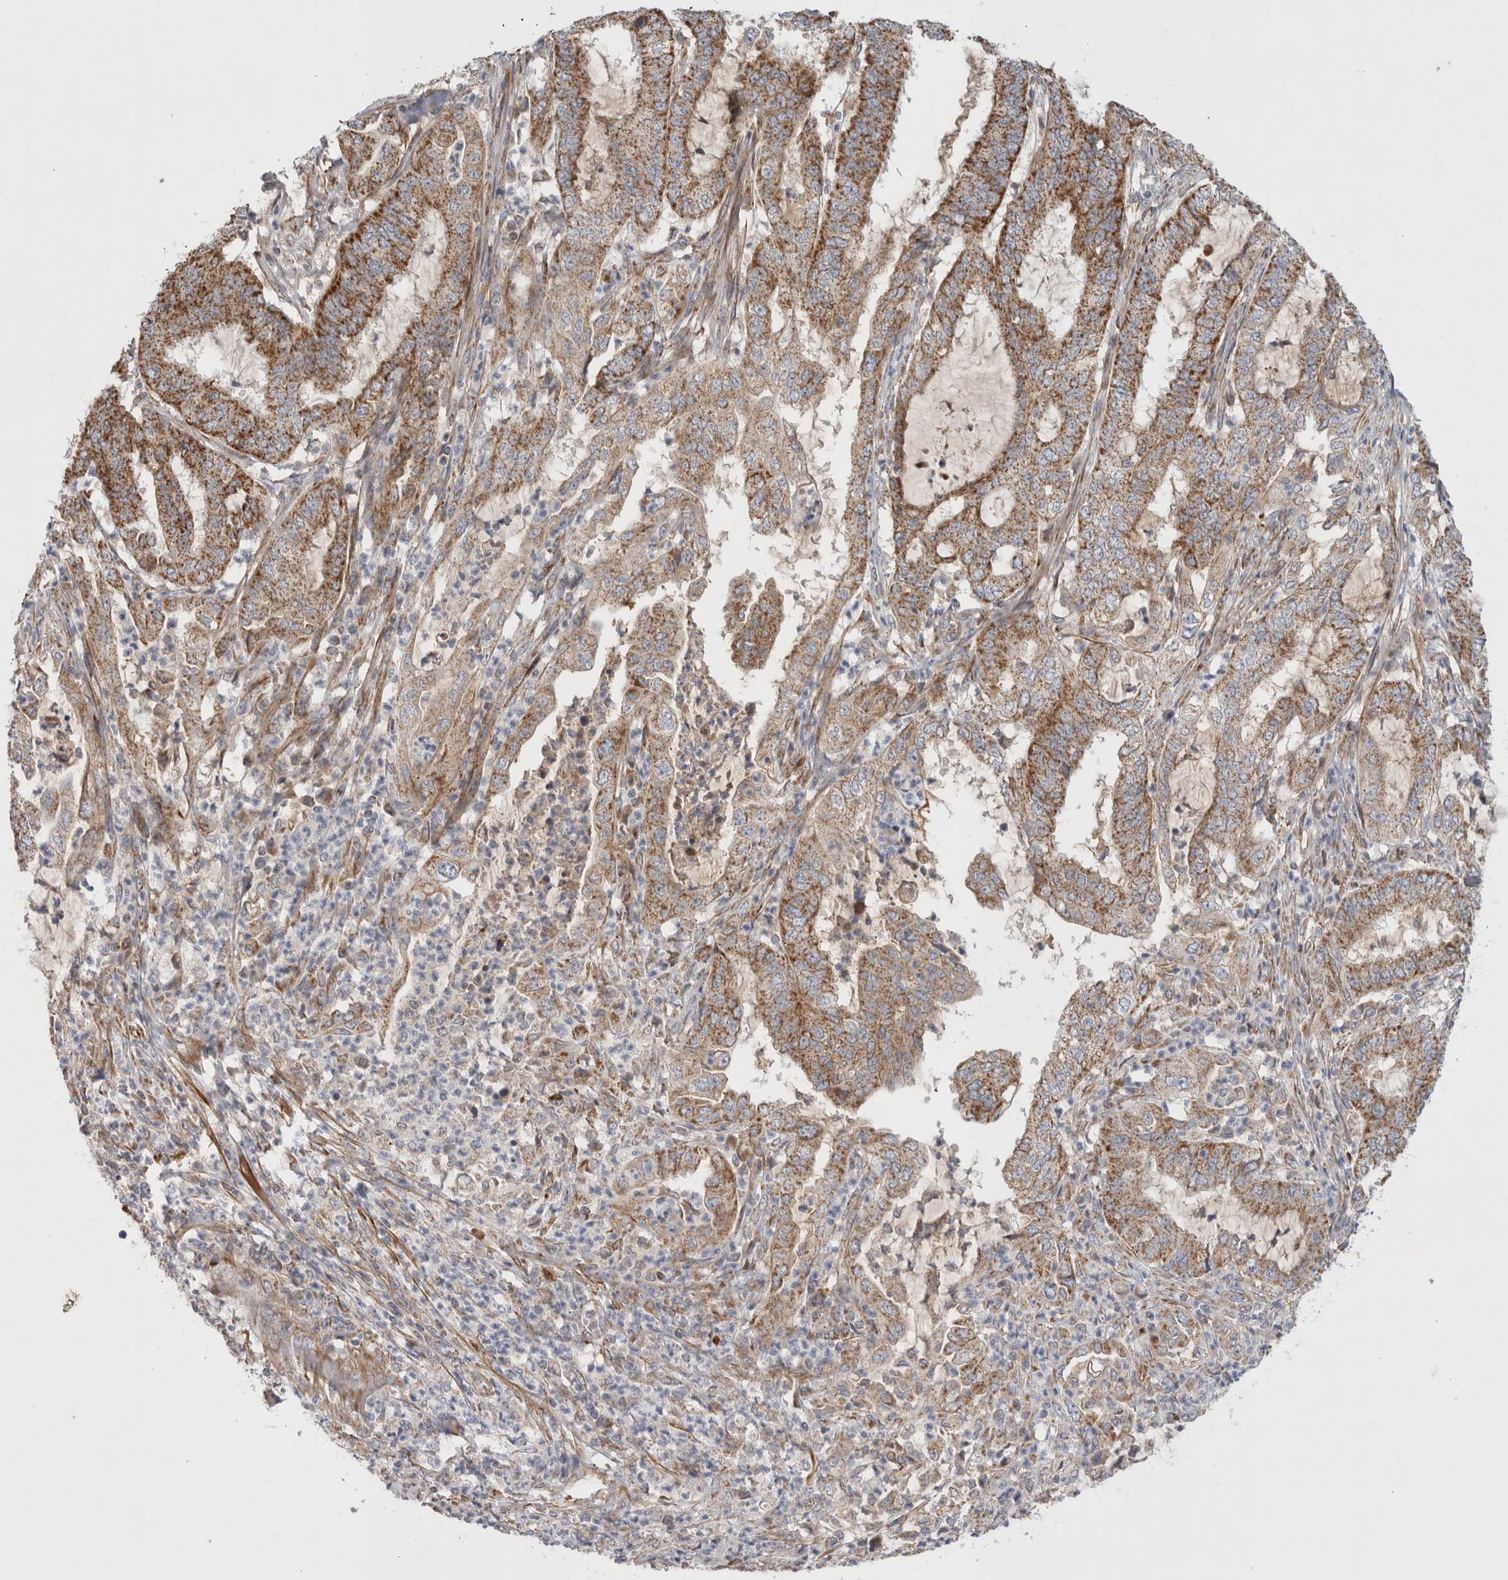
{"staining": {"intensity": "moderate", "quantity": ">75%", "location": "cytoplasmic/membranous"}, "tissue": "endometrial cancer", "cell_type": "Tumor cells", "image_type": "cancer", "snomed": [{"axis": "morphology", "description": "Adenocarcinoma, NOS"}, {"axis": "topography", "description": "Endometrium"}], "caption": "High-magnification brightfield microscopy of adenocarcinoma (endometrial) stained with DAB (brown) and counterstained with hematoxylin (blue). tumor cells exhibit moderate cytoplasmic/membranous expression is seen in about>75% of cells.", "gene": "MRPS28", "patient": {"sex": "female", "age": 51}}